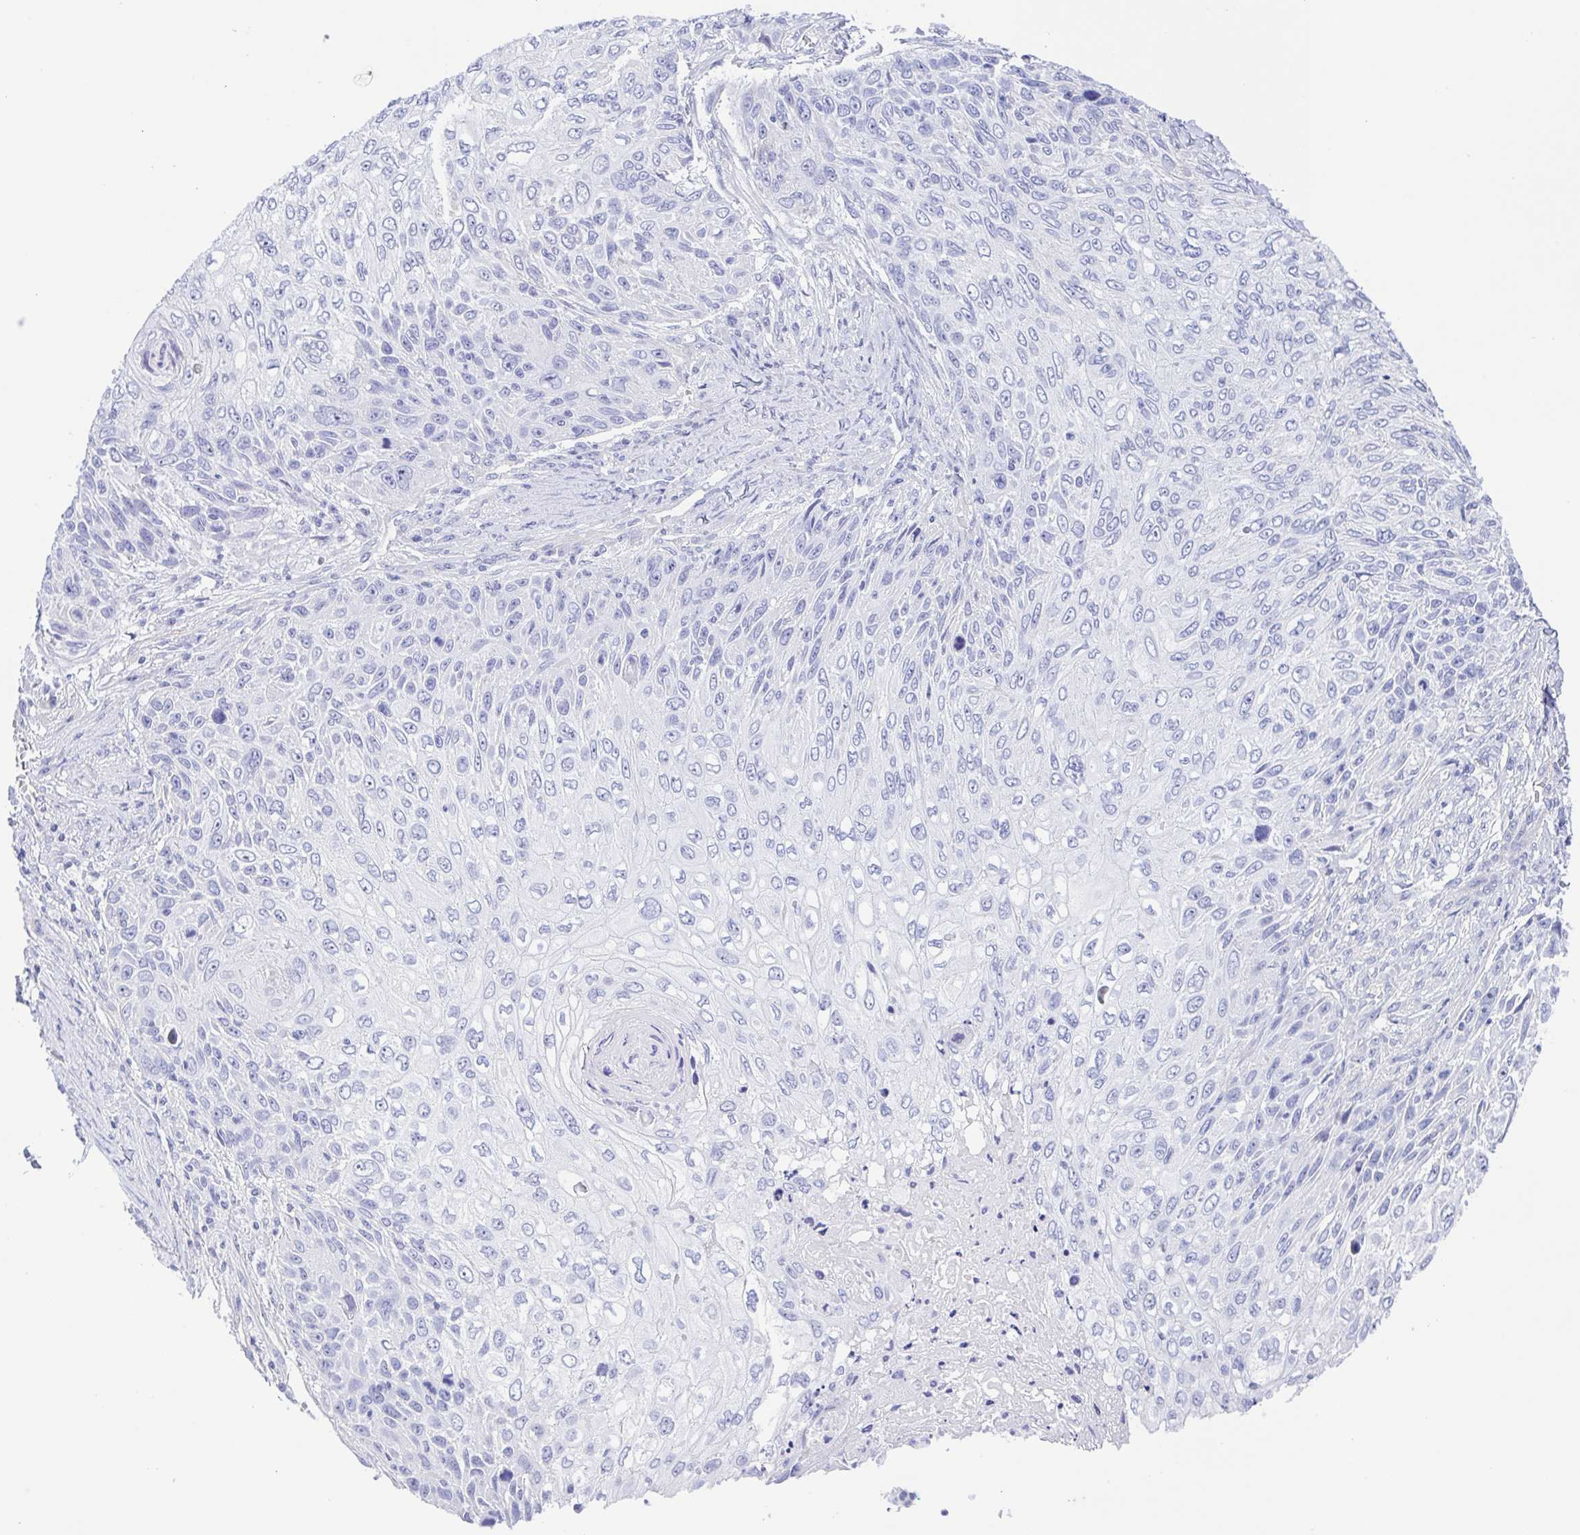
{"staining": {"intensity": "negative", "quantity": "none", "location": "none"}, "tissue": "skin cancer", "cell_type": "Tumor cells", "image_type": "cancer", "snomed": [{"axis": "morphology", "description": "Squamous cell carcinoma, NOS"}, {"axis": "topography", "description": "Skin"}], "caption": "Immunohistochemical staining of skin cancer shows no significant staining in tumor cells.", "gene": "MUCL3", "patient": {"sex": "male", "age": 92}}